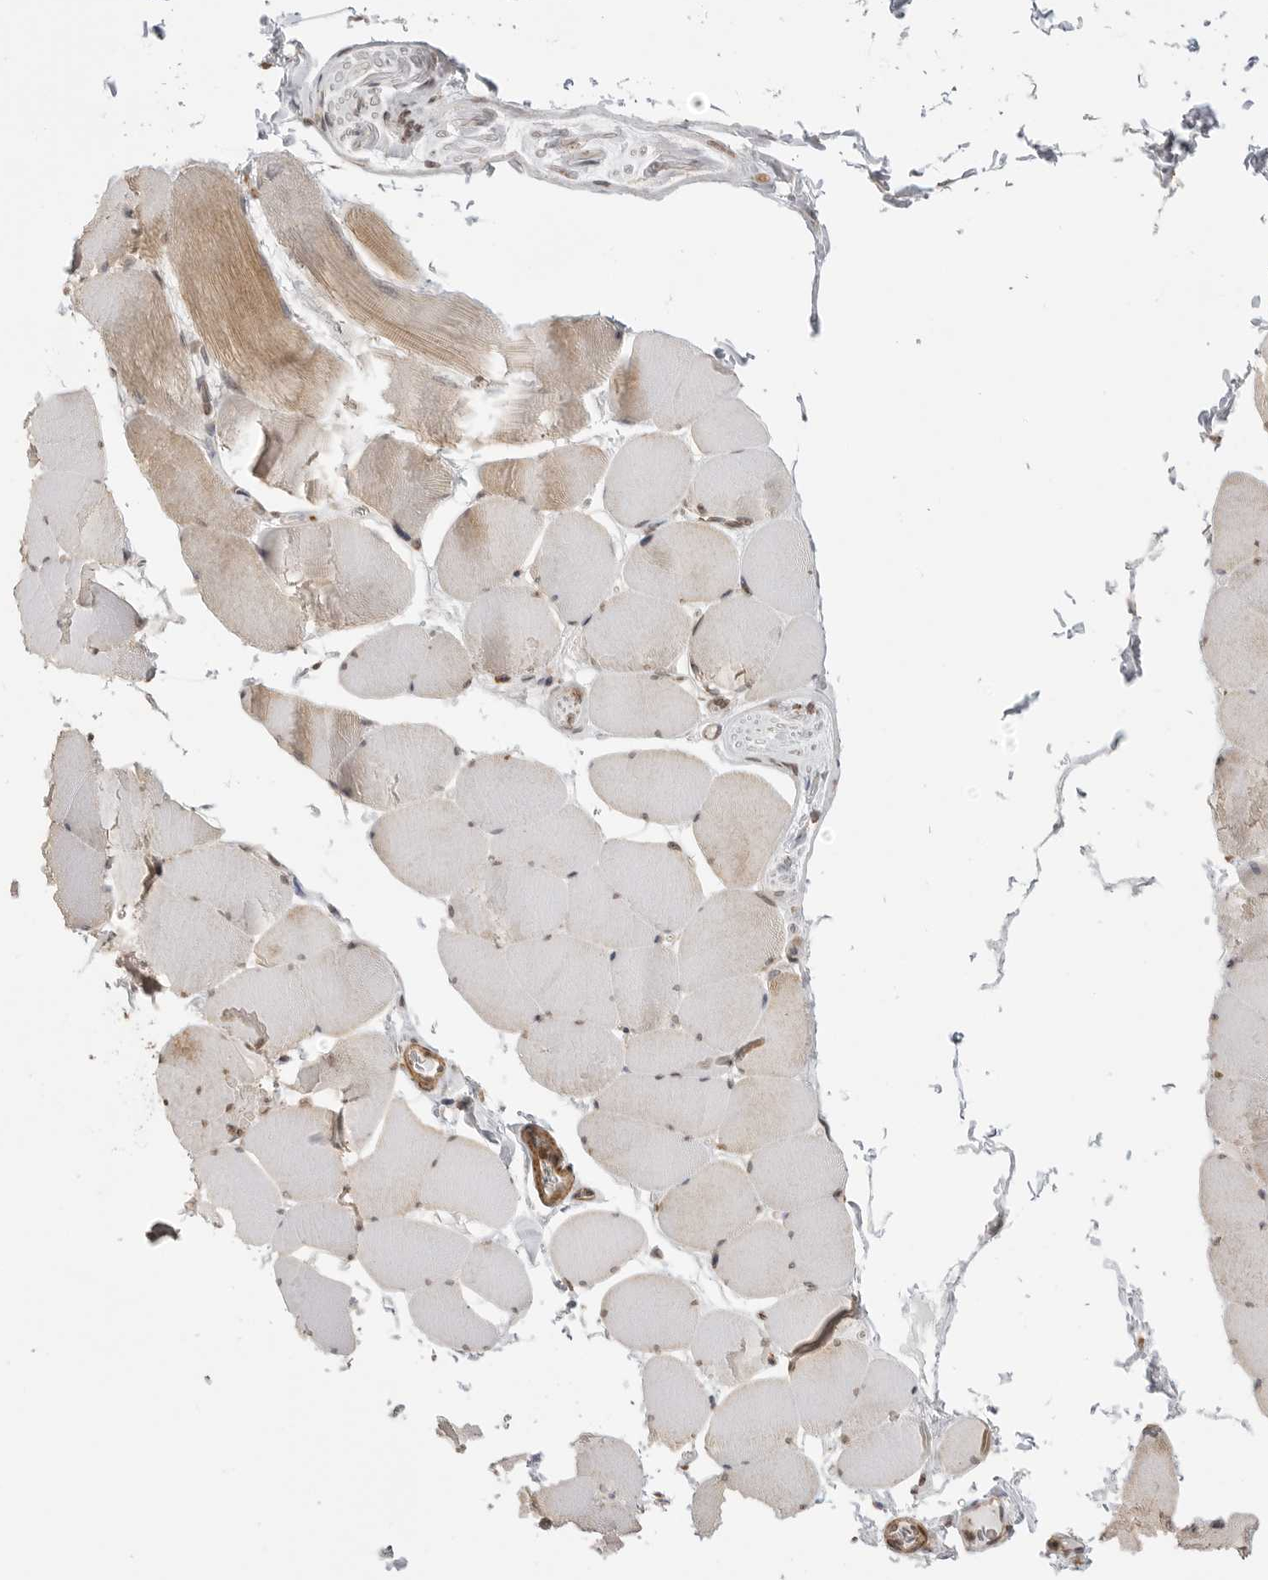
{"staining": {"intensity": "moderate", "quantity": "<25%", "location": "cytoplasmic/membranous"}, "tissue": "skeletal muscle", "cell_type": "Myocytes", "image_type": "normal", "snomed": [{"axis": "morphology", "description": "Normal tissue, NOS"}, {"axis": "topography", "description": "Skeletal muscle"}], "caption": "Skeletal muscle stained with DAB immunohistochemistry exhibits low levels of moderate cytoplasmic/membranous staining in about <25% of myocytes. (DAB (3,3'-diaminobenzidine) = brown stain, brightfield microscopy at high magnification).", "gene": "GPC2", "patient": {"sex": "male", "age": 62}}